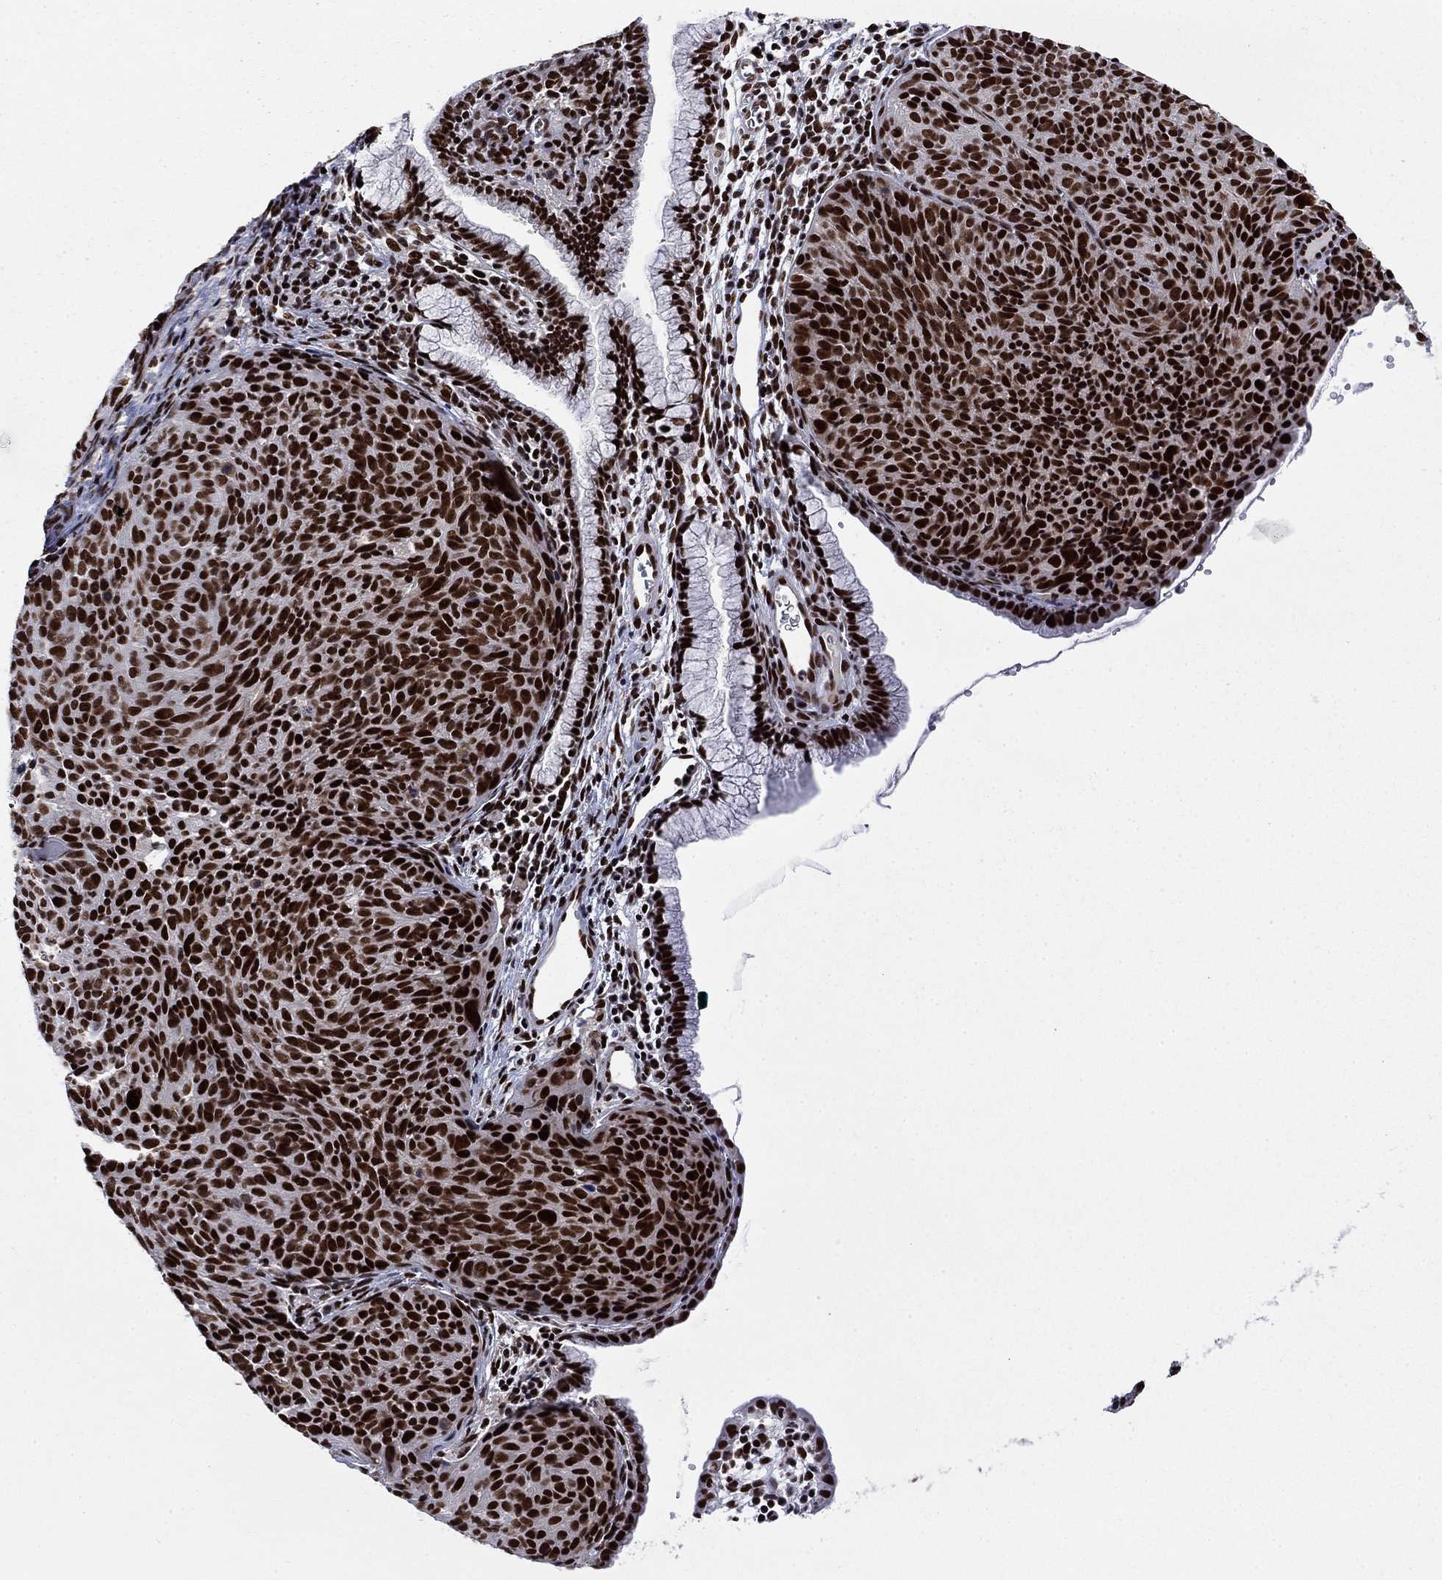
{"staining": {"intensity": "strong", "quantity": ">75%", "location": "nuclear"}, "tissue": "cervical cancer", "cell_type": "Tumor cells", "image_type": "cancer", "snomed": [{"axis": "morphology", "description": "Squamous cell carcinoma, NOS"}, {"axis": "topography", "description": "Cervix"}], "caption": "The photomicrograph demonstrates immunohistochemical staining of cervical cancer (squamous cell carcinoma). There is strong nuclear positivity is appreciated in about >75% of tumor cells.", "gene": "RPRD1B", "patient": {"sex": "female", "age": 39}}